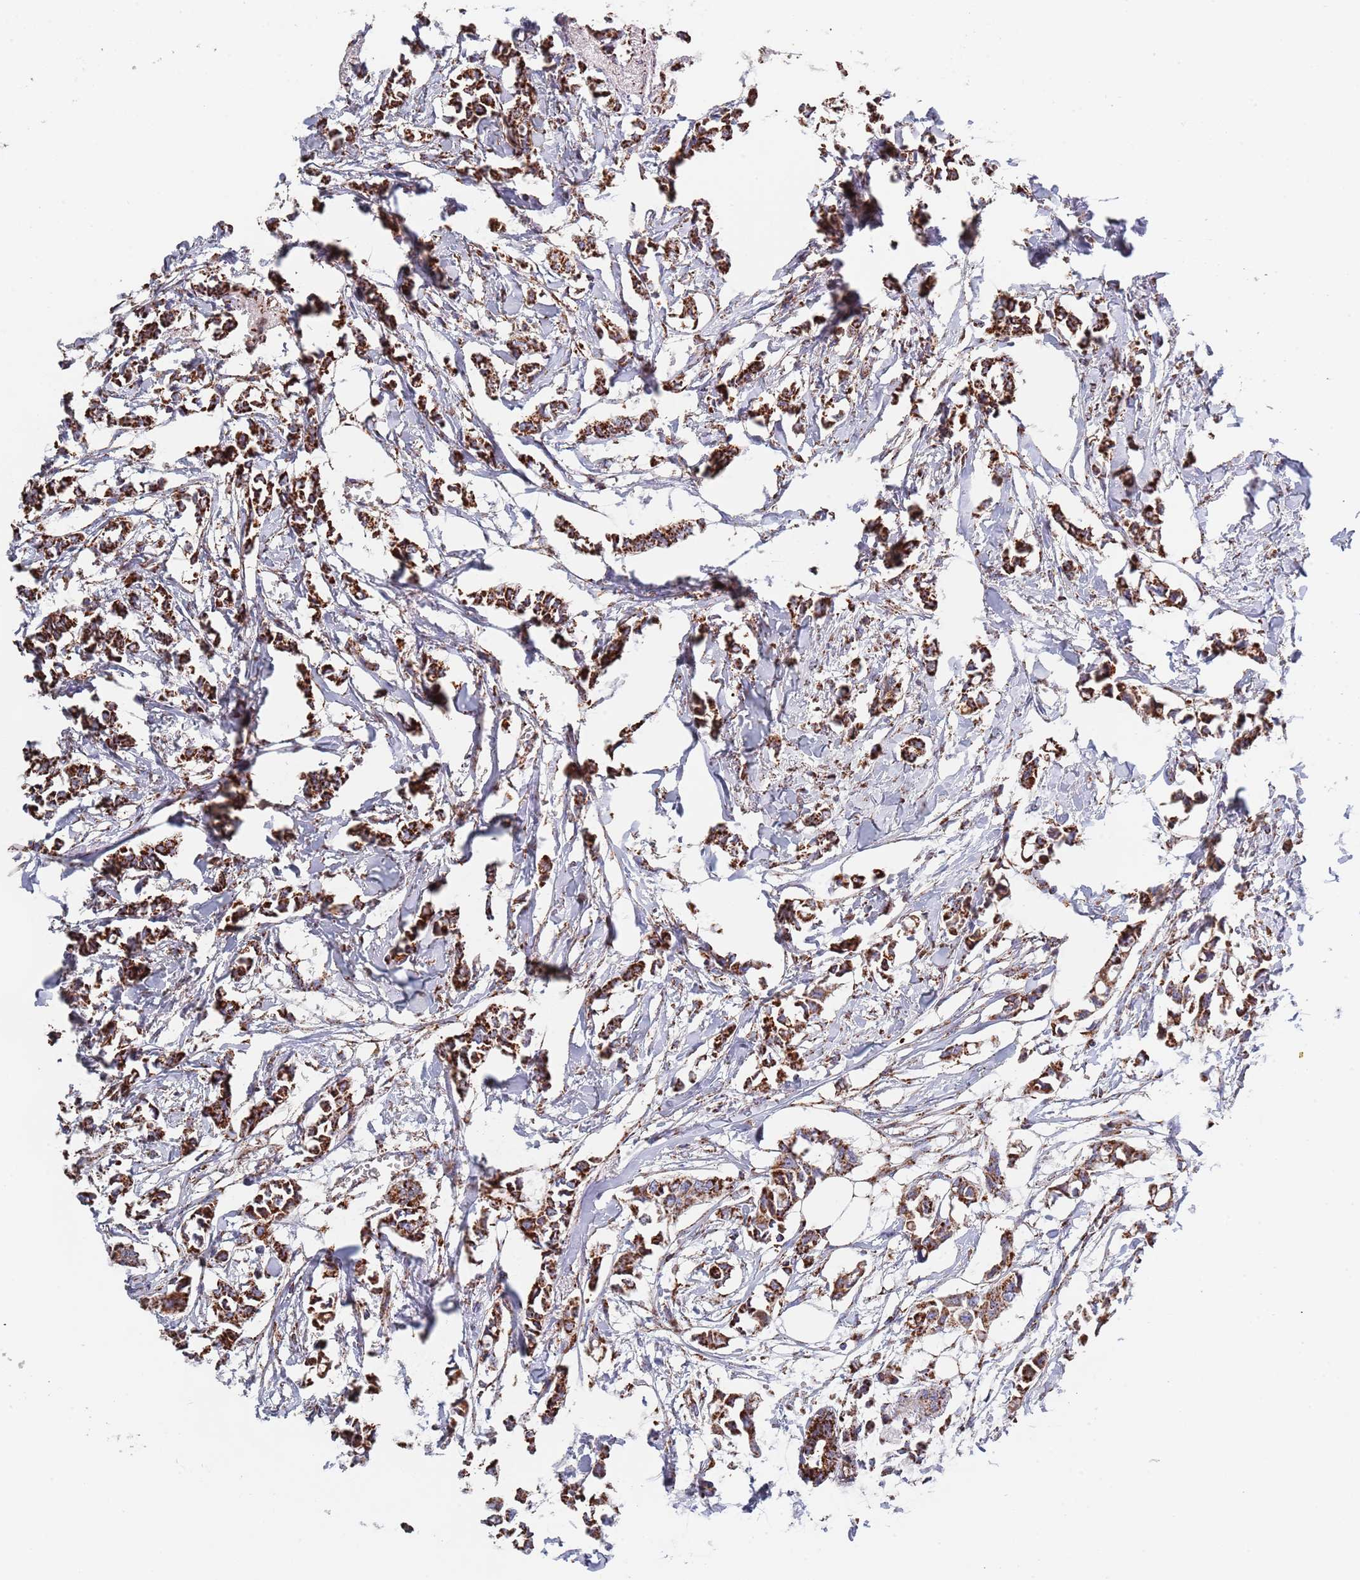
{"staining": {"intensity": "strong", "quantity": ">75%", "location": "cytoplasmic/membranous"}, "tissue": "breast cancer", "cell_type": "Tumor cells", "image_type": "cancer", "snomed": [{"axis": "morphology", "description": "Duct carcinoma"}, {"axis": "topography", "description": "Breast"}], "caption": "Strong cytoplasmic/membranous expression for a protein is appreciated in approximately >75% of tumor cells of breast invasive ductal carcinoma using IHC.", "gene": "PGP", "patient": {"sex": "female", "age": 41}}